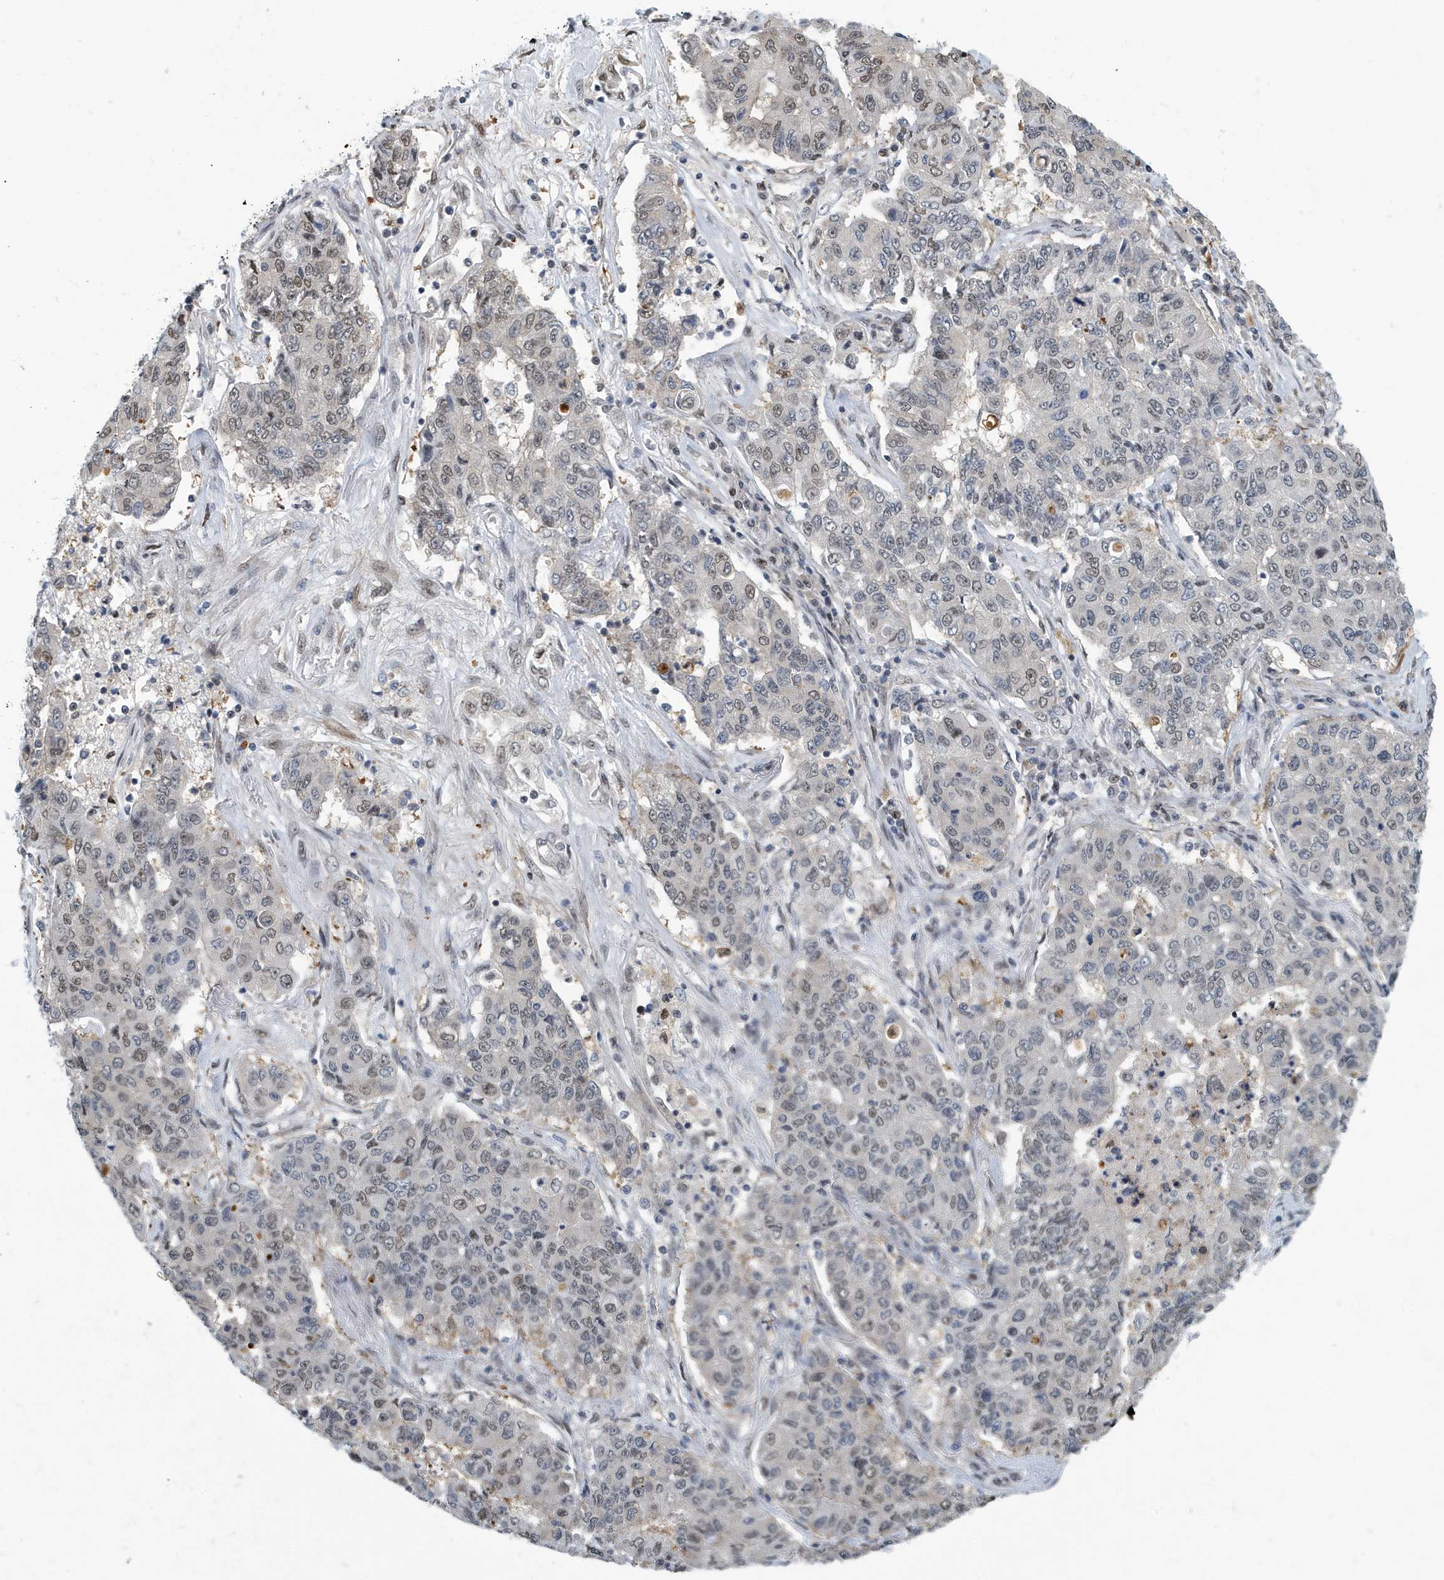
{"staining": {"intensity": "weak", "quantity": "<25%", "location": "nuclear"}, "tissue": "lung cancer", "cell_type": "Tumor cells", "image_type": "cancer", "snomed": [{"axis": "morphology", "description": "Squamous cell carcinoma, NOS"}, {"axis": "topography", "description": "Lung"}], "caption": "Lung cancer stained for a protein using immunohistochemistry demonstrates no staining tumor cells.", "gene": "KIF15", "patient": {"sex": "male", "age": 74}}